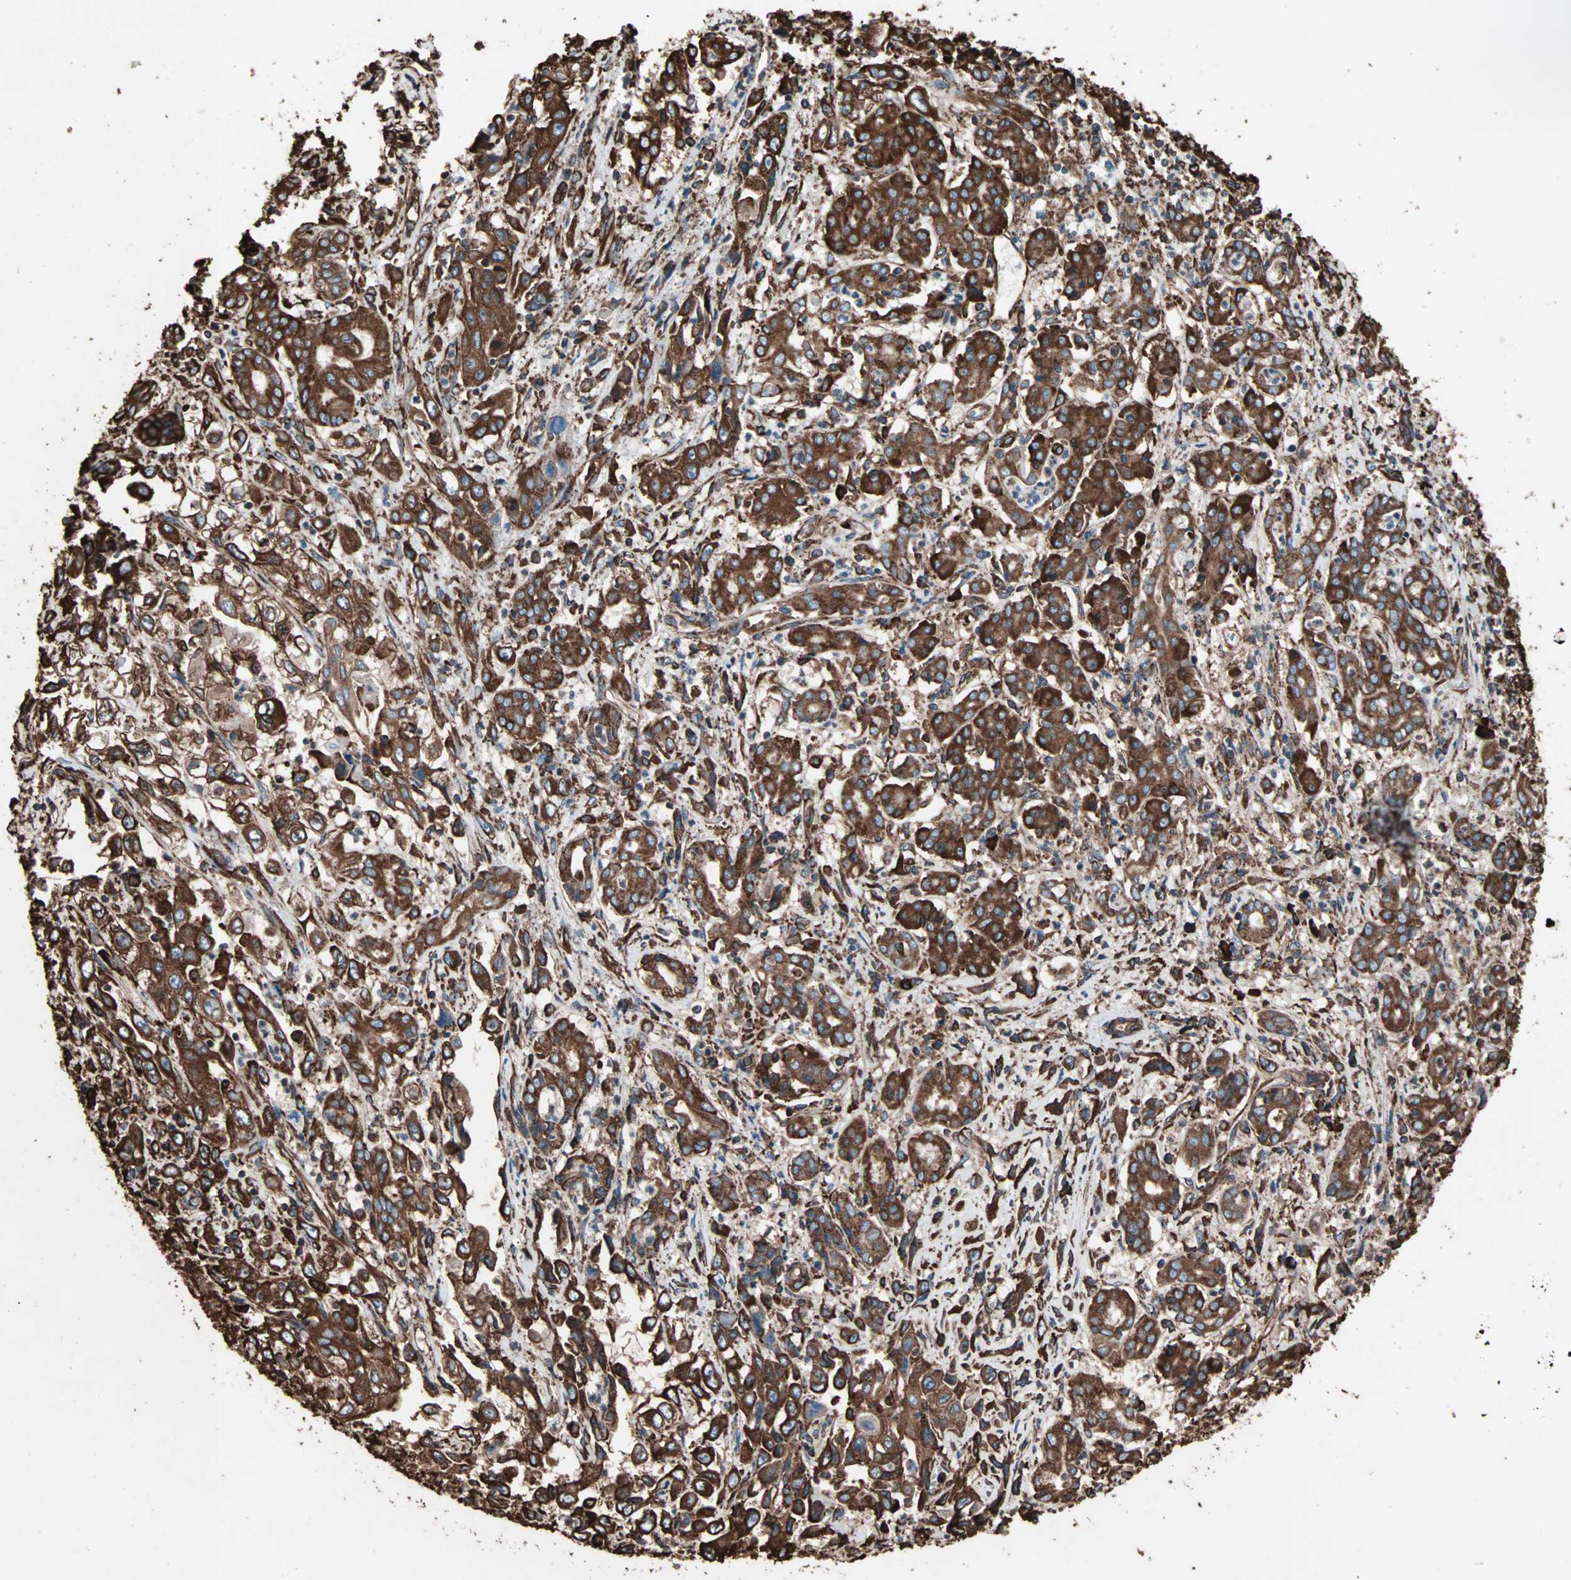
{"staining": {"intensity": "strong", "quantity": ">75%", "location": "cytoplasmic/membranous"}, "tissue": "pancreatic cancer", "cell_type": "Tumor cells", "image_type": "cancer", "snomed": [{"axis": "morphology", "description": "Adenocarcinoma, NOS"}, {"axis": "topography", "description": "Pancreas"}], "caption": "Immunohistochemical staining of pancreatic cancer (adenocarcinoma) shows strong cytoplasmic/membranous protein expression in approximately >75% of tumor cells.", "gene": "HSP90B1", "patient": {"sex": "male", "age": 70}}